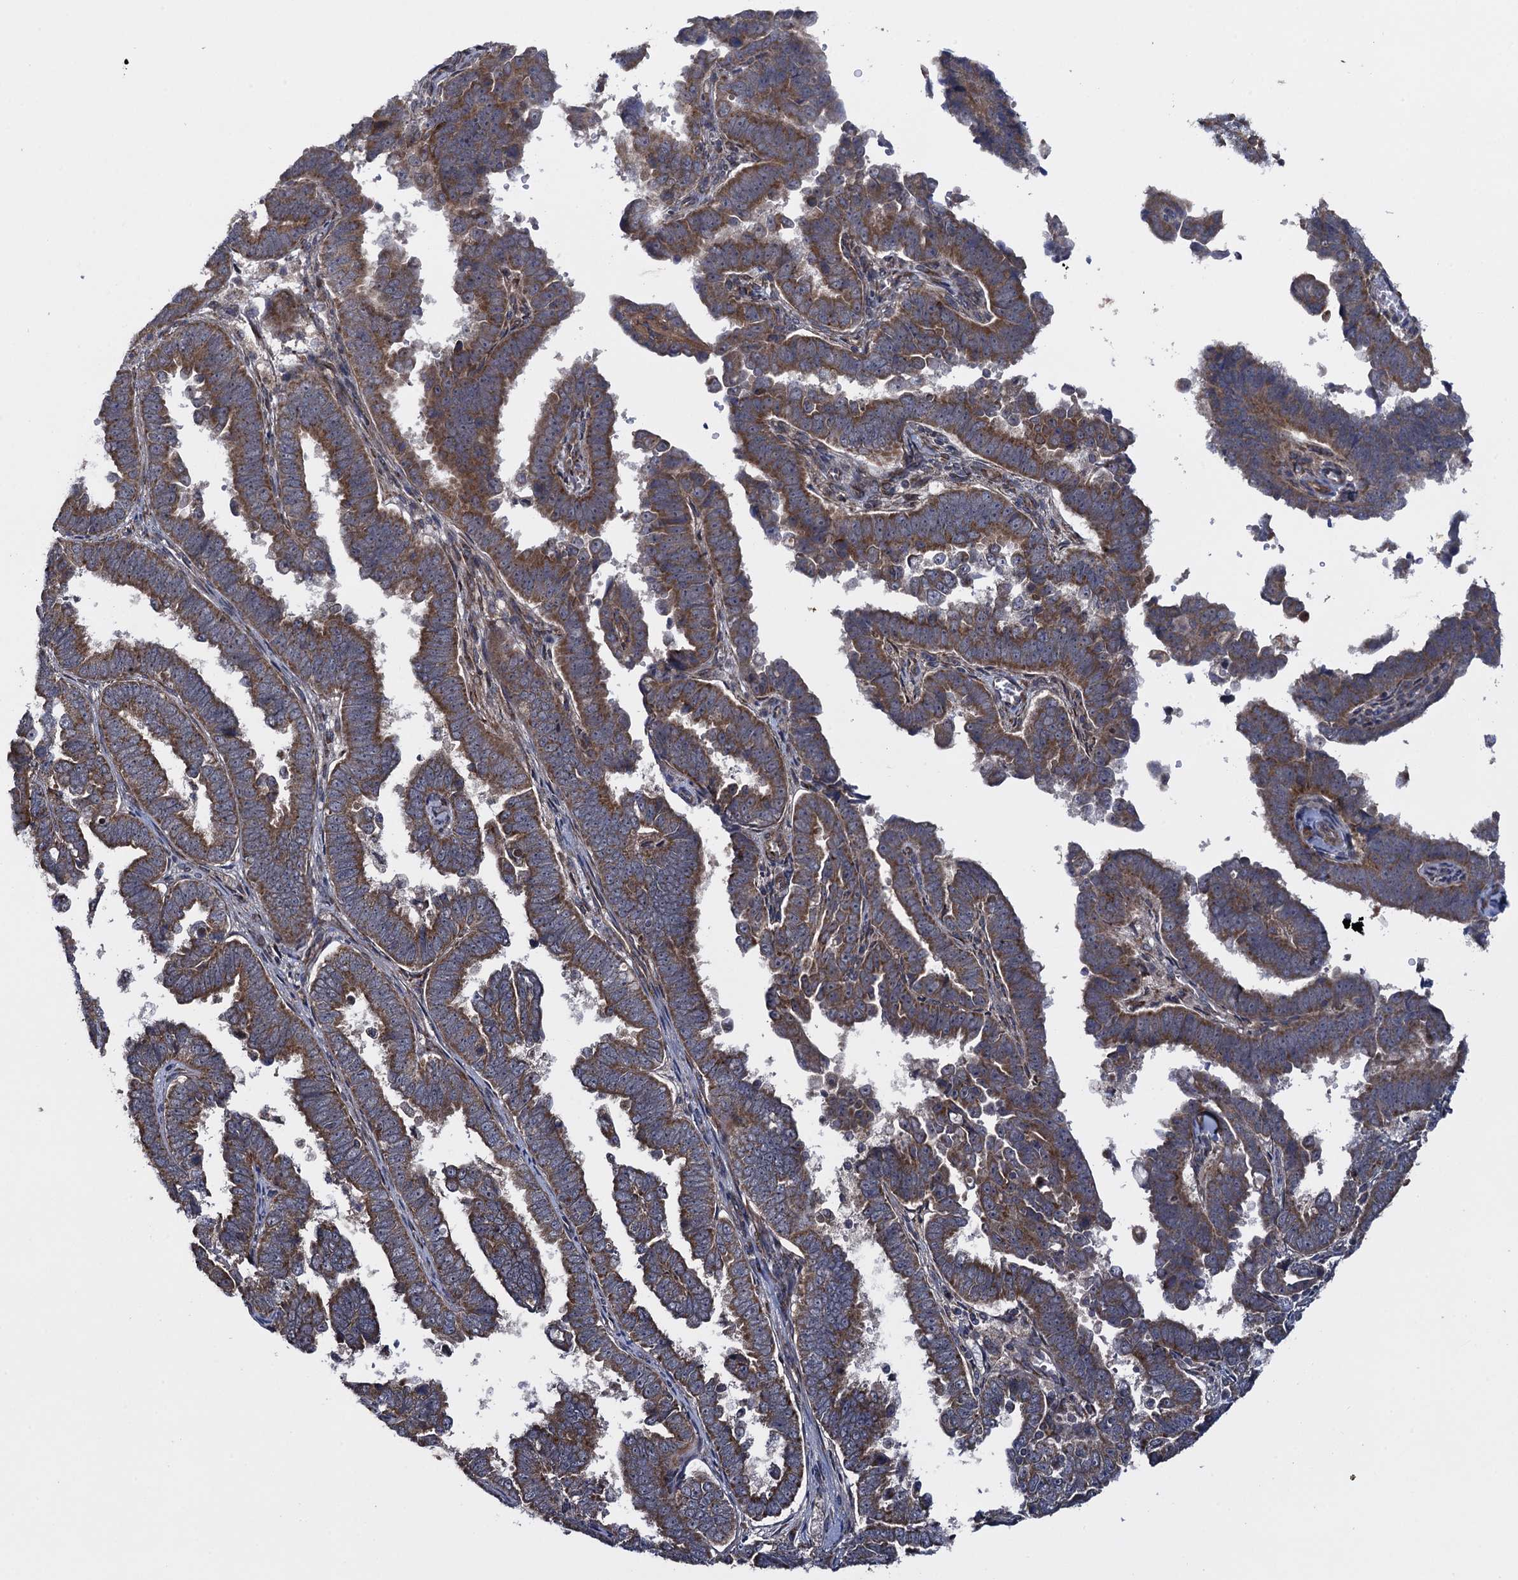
{"staining": {"intensity": "moderate", "quantity": ">75%", "location": "cytoplasmic/membranous"}, "tissue": "endometrial cancer", "cell_type": "Tumor cells", "image_type": "cancer", "snomed": [{"axis": "morphology", "description": "Adenocarcinoma, NOS"}, {"axis": "topography", "description": "Endometrium"}], "caption": "Immunohistochemical staining of human endometrial adenocarcinoma exhibits medium levels of moderate cytoplasmic/membranous positivity in about >75% of tumor cells. Using DAB (brown) and hematoxylin (blue) stains, captured at high magnification using brightfield microscopy.", "gene": "HAUS1", "patient": {"sex": "female", "age": 75}}